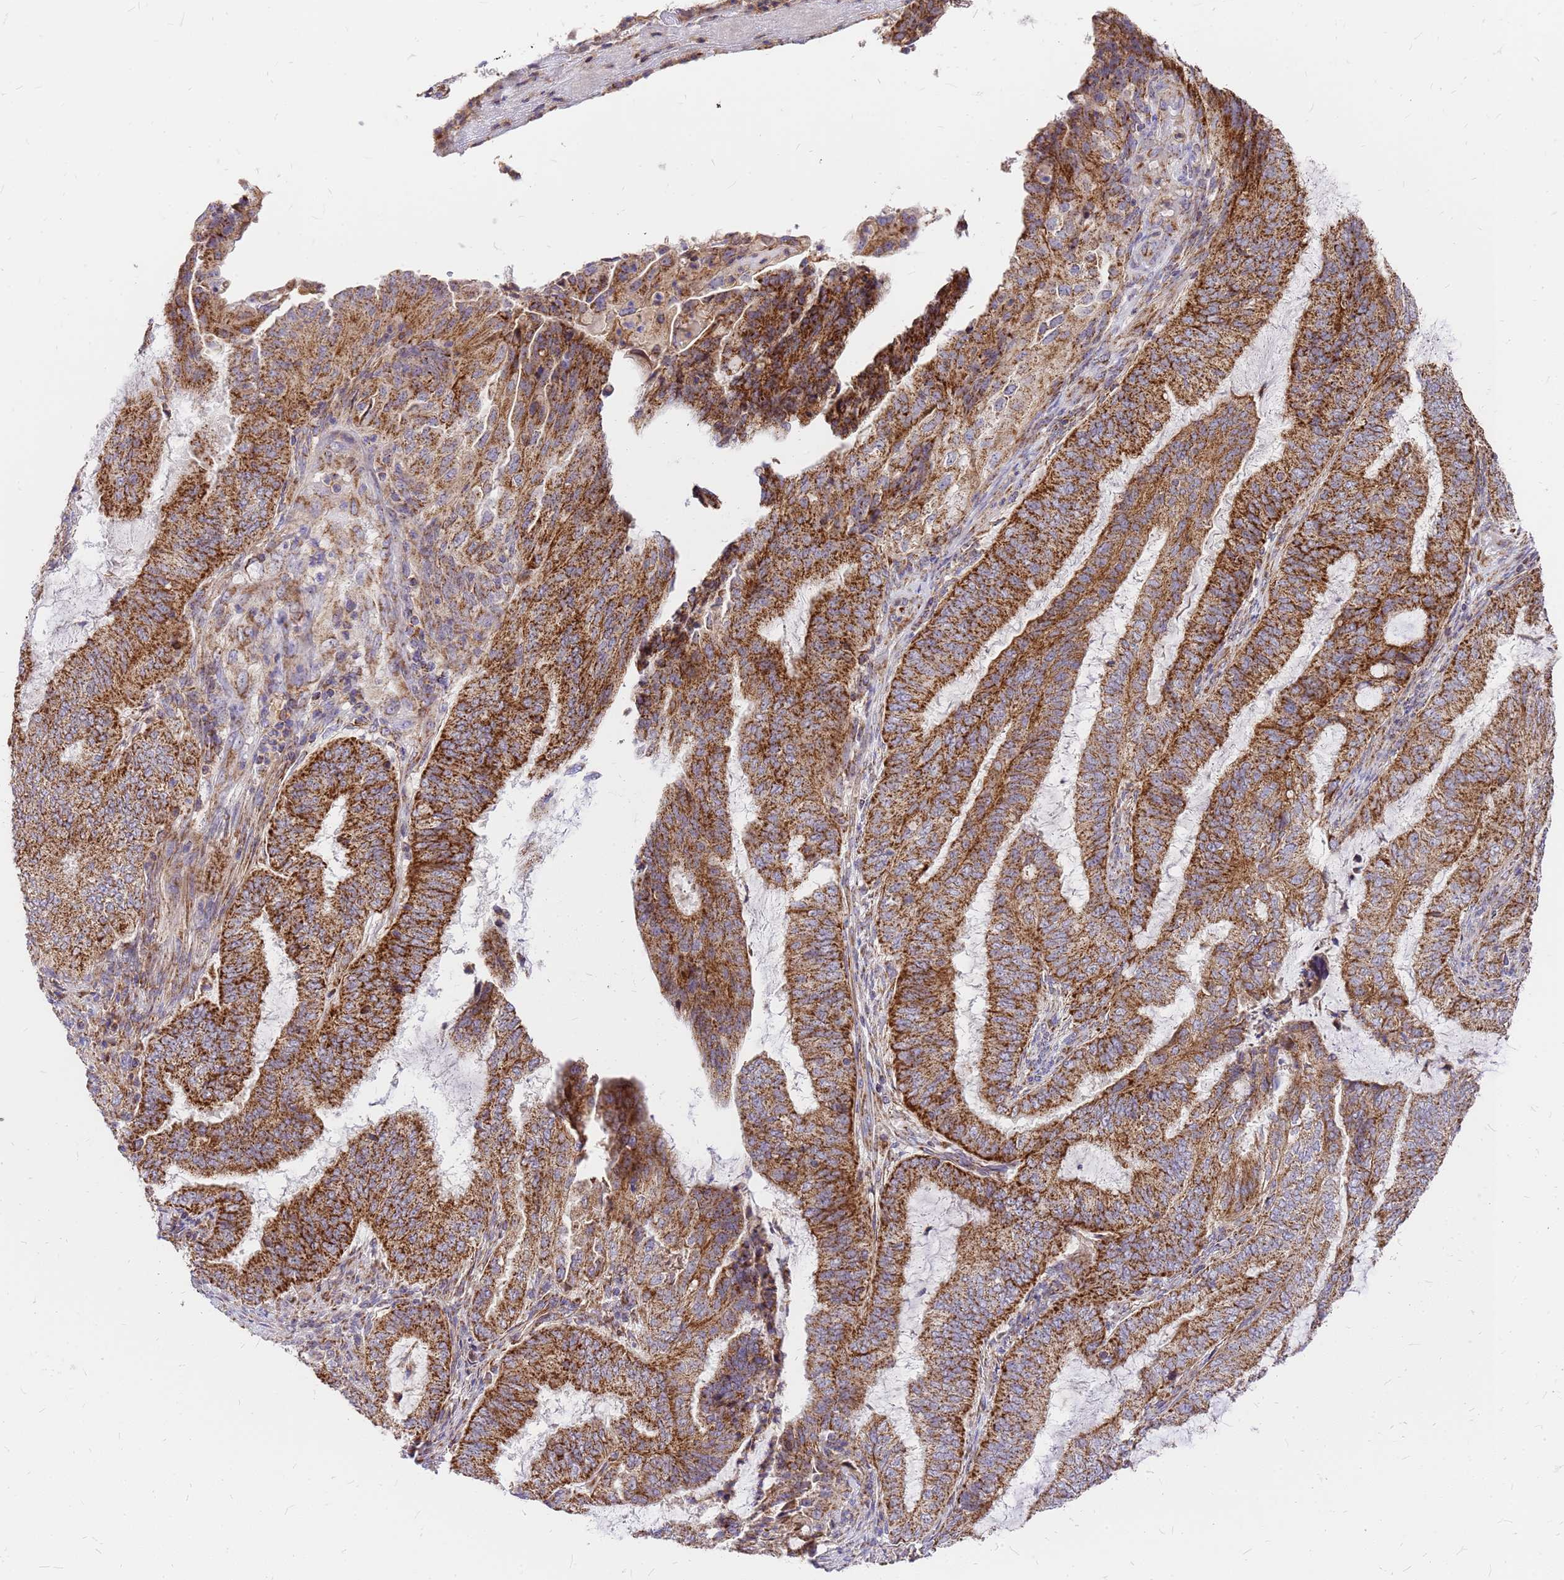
{"staining": {"intensity": "strong", "quantity": ">75%", "location": "cytoplasmic/membranous"}, "tissue": "endometrial cancer", "cell_type": "Tumor cells", "image_type": "cancer", "snomed": [{"axis": "morphology", "description": "Adenocarcinoma, NOS"}, {"axis": "topography", "description": "Endometrium"}], "caption": "Protein staining of endometrial adenocarcinoma tissue reveals strong cytoplasmic/membranous expression in about >75% of tumor cells.", "gene": "MRPS26", "patient": {"sex": "female", "age": 51}}